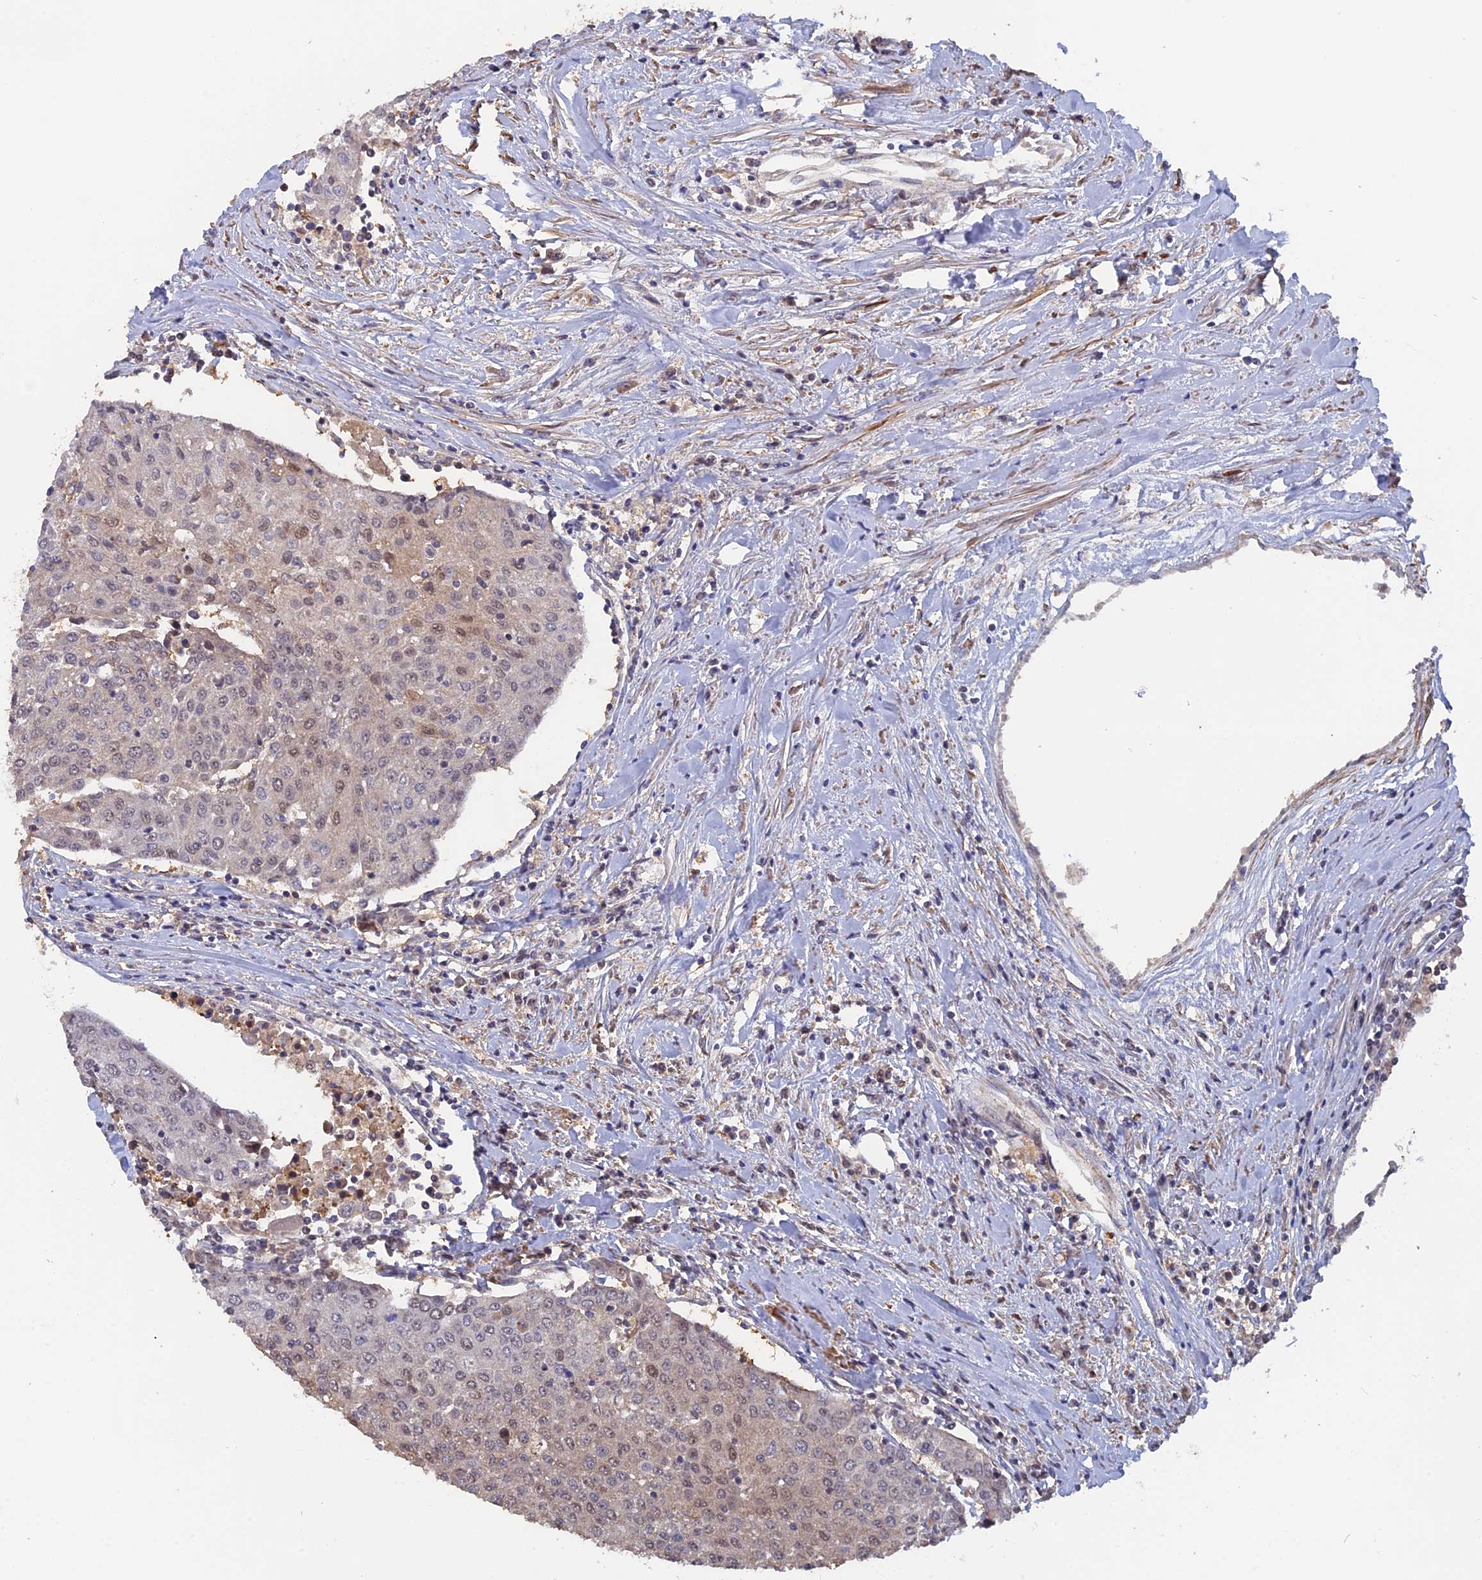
{"staining": {"intensity": "weak", "quantity": "25%-75%", "location": "nuclear"}, "tissue": "urothelial cancer", "cell_type": "Tumor cells", "image_type": "cancer", "snomed": [{"axis": "morphology", "description": "Urothelial carcinoma, High grade"}, {"axis": "topography", "description": "Urinary bladder"}], "caption": "This histopathology image reveals IHC staining of human urothelial cancer, with low weak nuclear staining in approximately 25%-75% of tumor cells.", "gene": "FAM98C", "patient": {"sex": "female", "age": 85}}